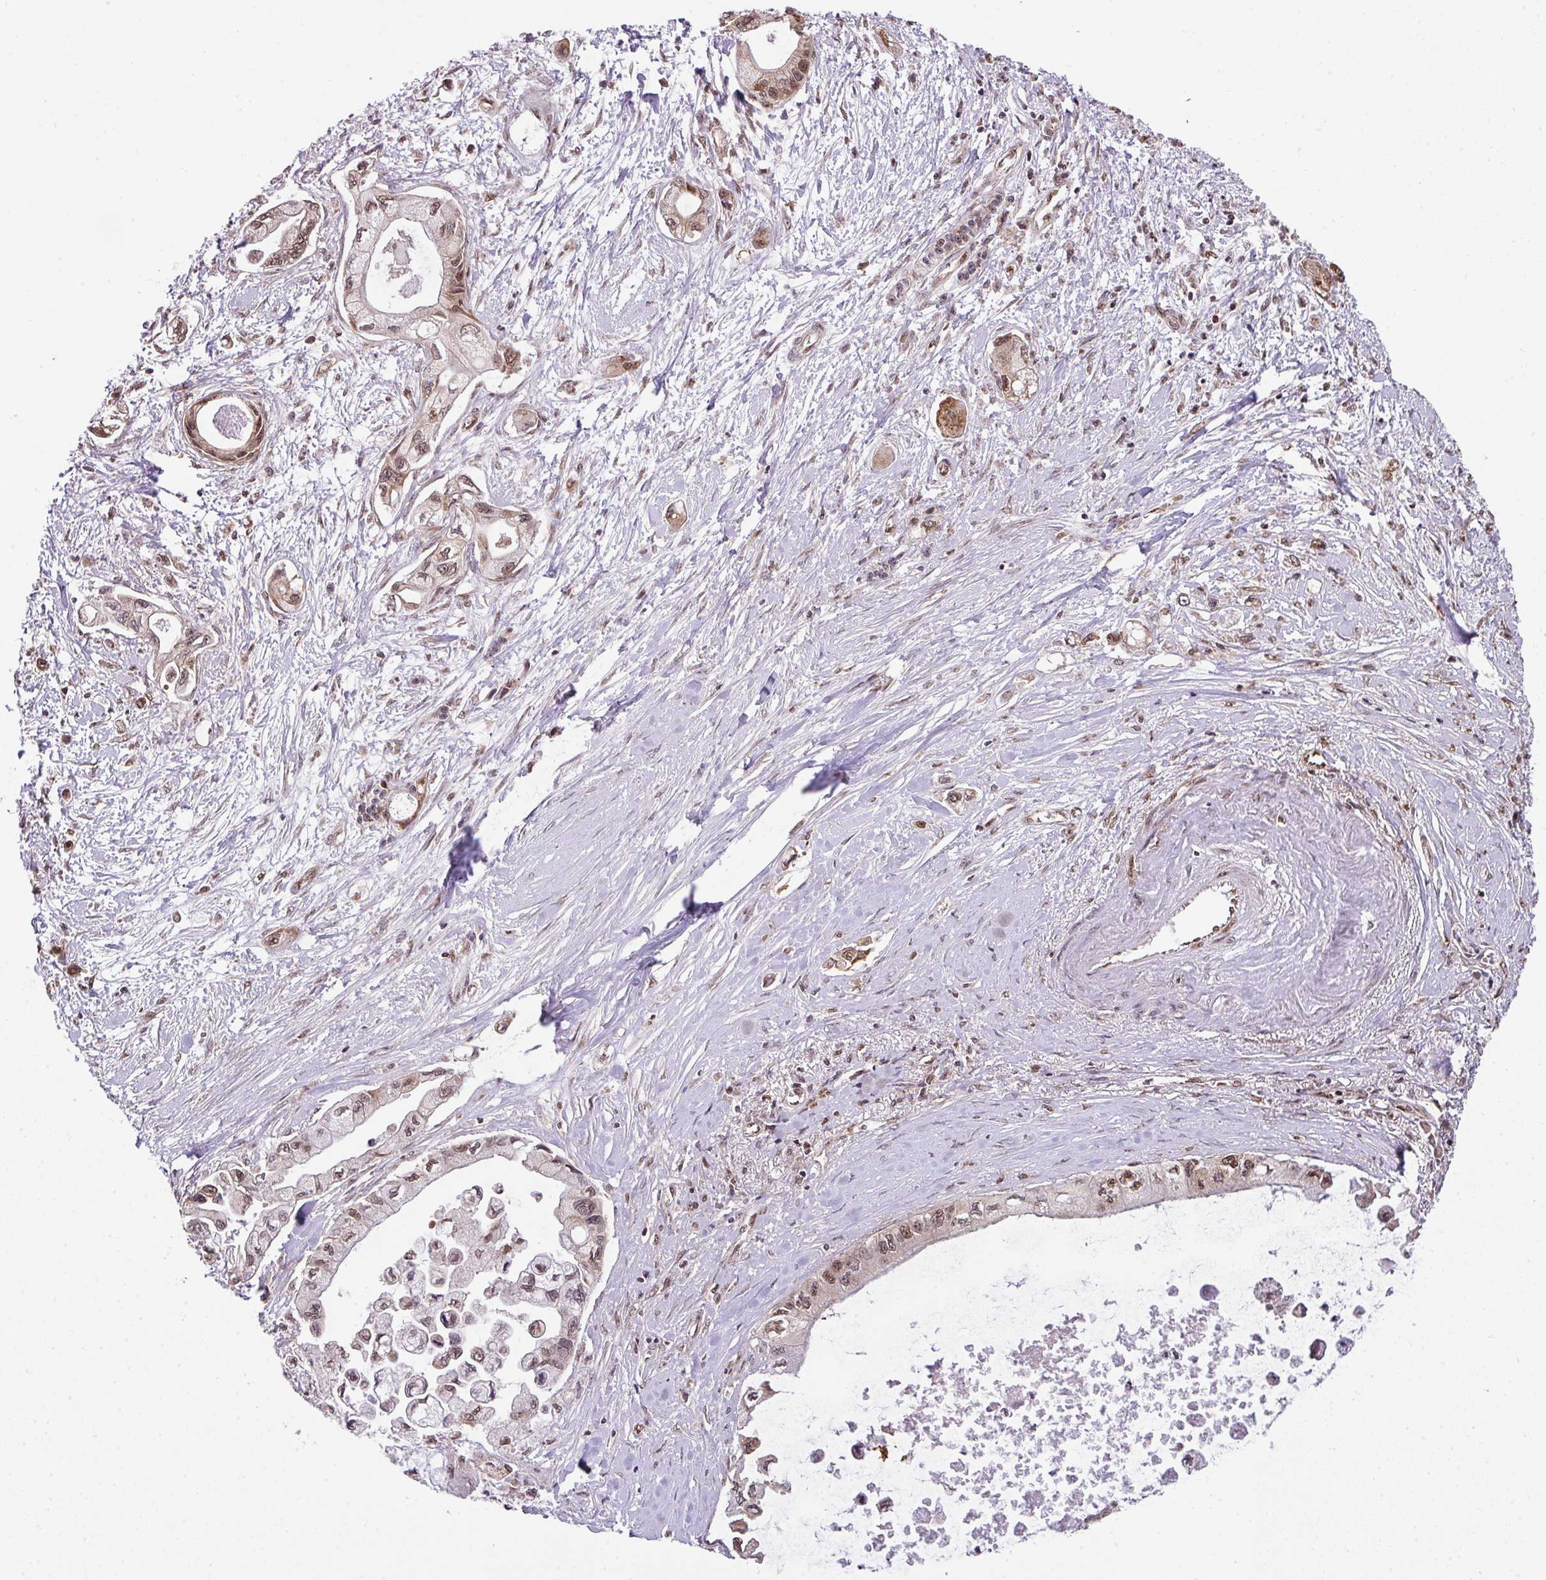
{"staining": {"intensity": "moderate", "quantity": ">75%", "location": "nuclear"}, "tissue": "pancreatic cancer", "cell_type": "Tumor cells", "image_type": "cancer", "snomed": [{"axis": "morphology", "description": "Adenocarcinoma, NOS"}, {"axis": "topography", "description": "Pancreas"}], "caption": "Immunohistochemical staining of adenocarcinoma (pancreatic) shows medium levels of moderate nuclear protein expression in approximately >75% of tumor cells.", "gene": "PLK1", "patient": {"sex": "male", "age": 61}}